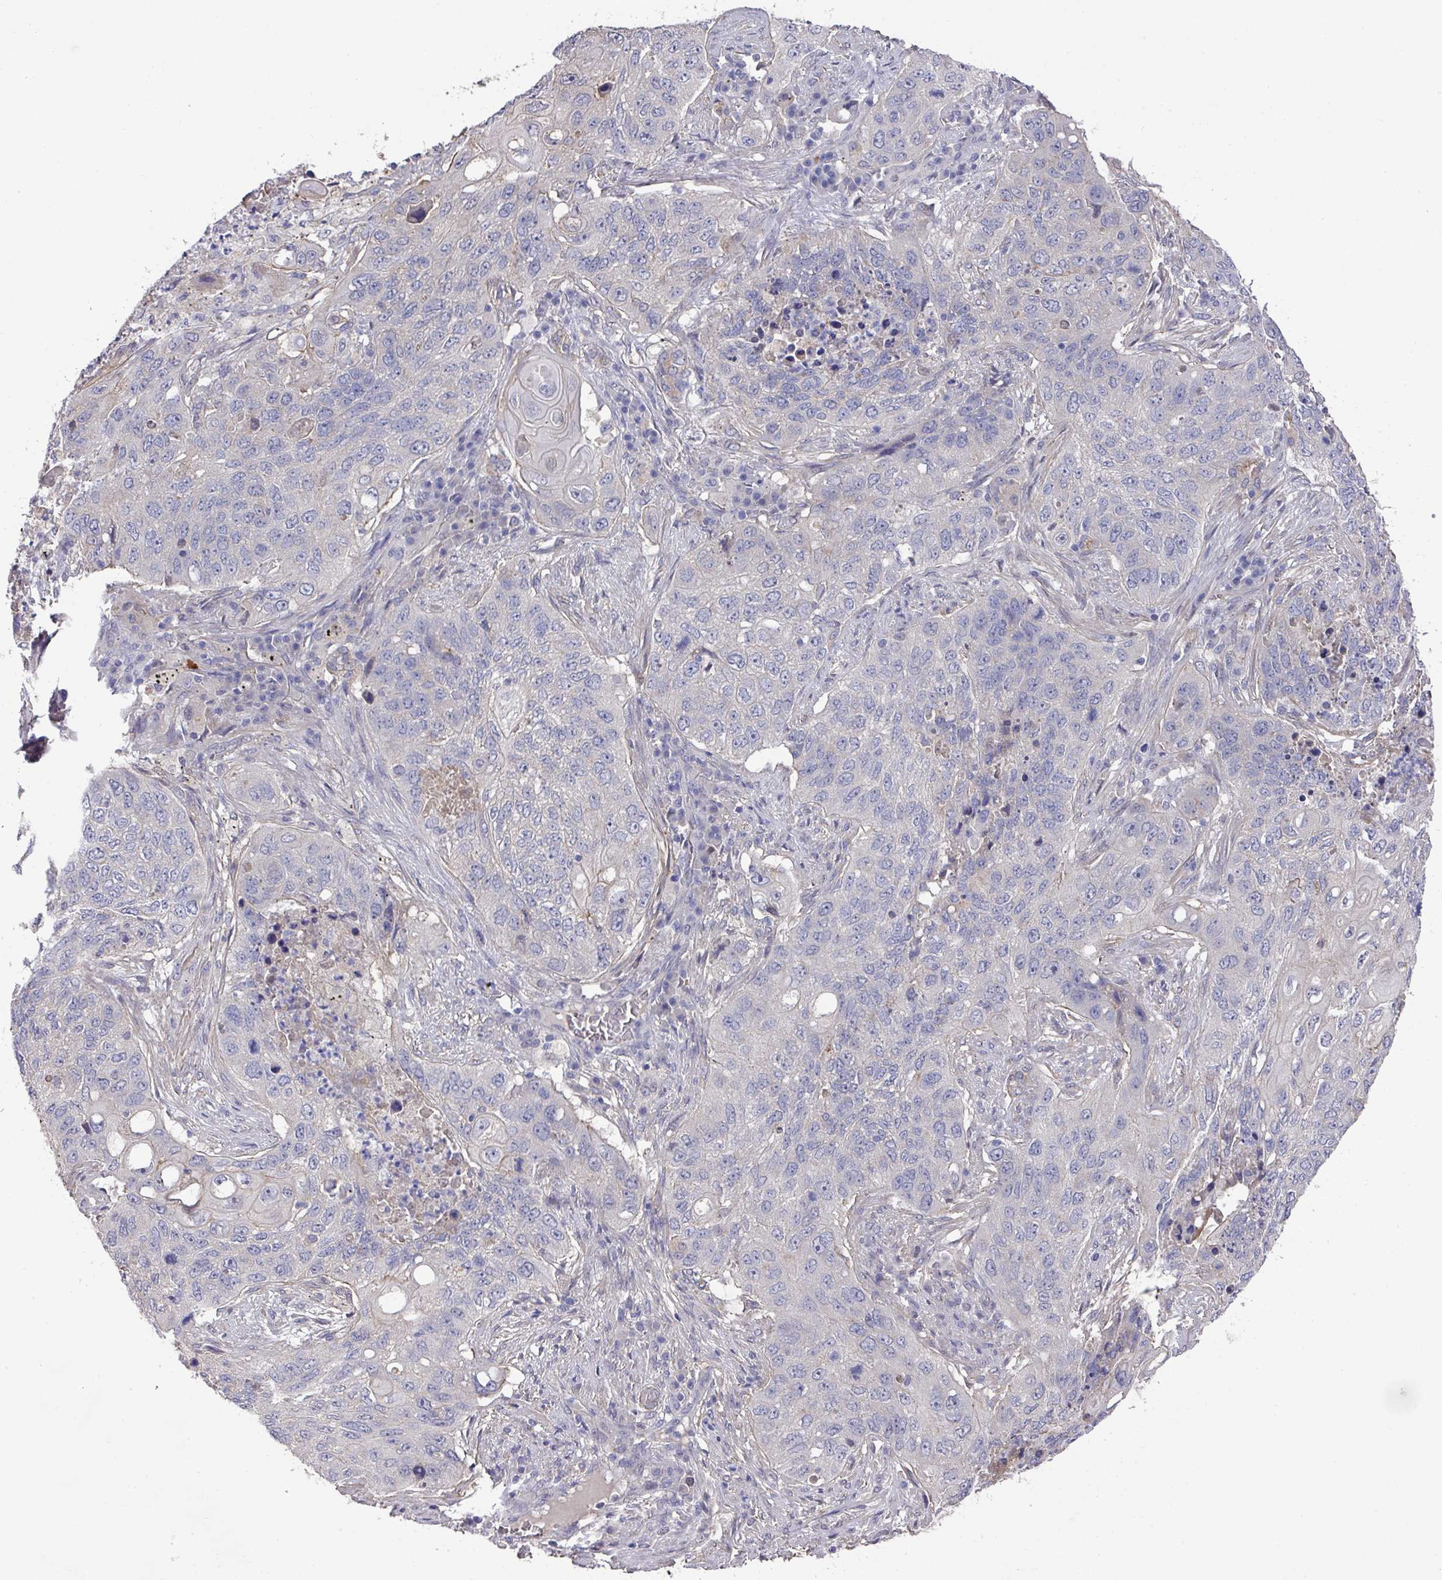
{"staining": {"intensity": "negative", "quantity": "none", "location": "none"}, "tissue": "lung cancer", "cell_type": "Tumor cells", "image_type": "cancer", "snomed": [{"axis": "morphology", "description": "Squamous cell carcinoma, NOS"}, {"axis": "topography", "description": "Lung"}], "caption": "Lung squamous cell carcinoma was stained to show a protein in brown. There is no significant positivity in tumor cells. (Brightfield microscopy of DAB (3,3'-diaminobenzidine) immunohistochemistry at high magnification).", "gene": "PRR5", "patient": {"sex": "female", "age": 63}}